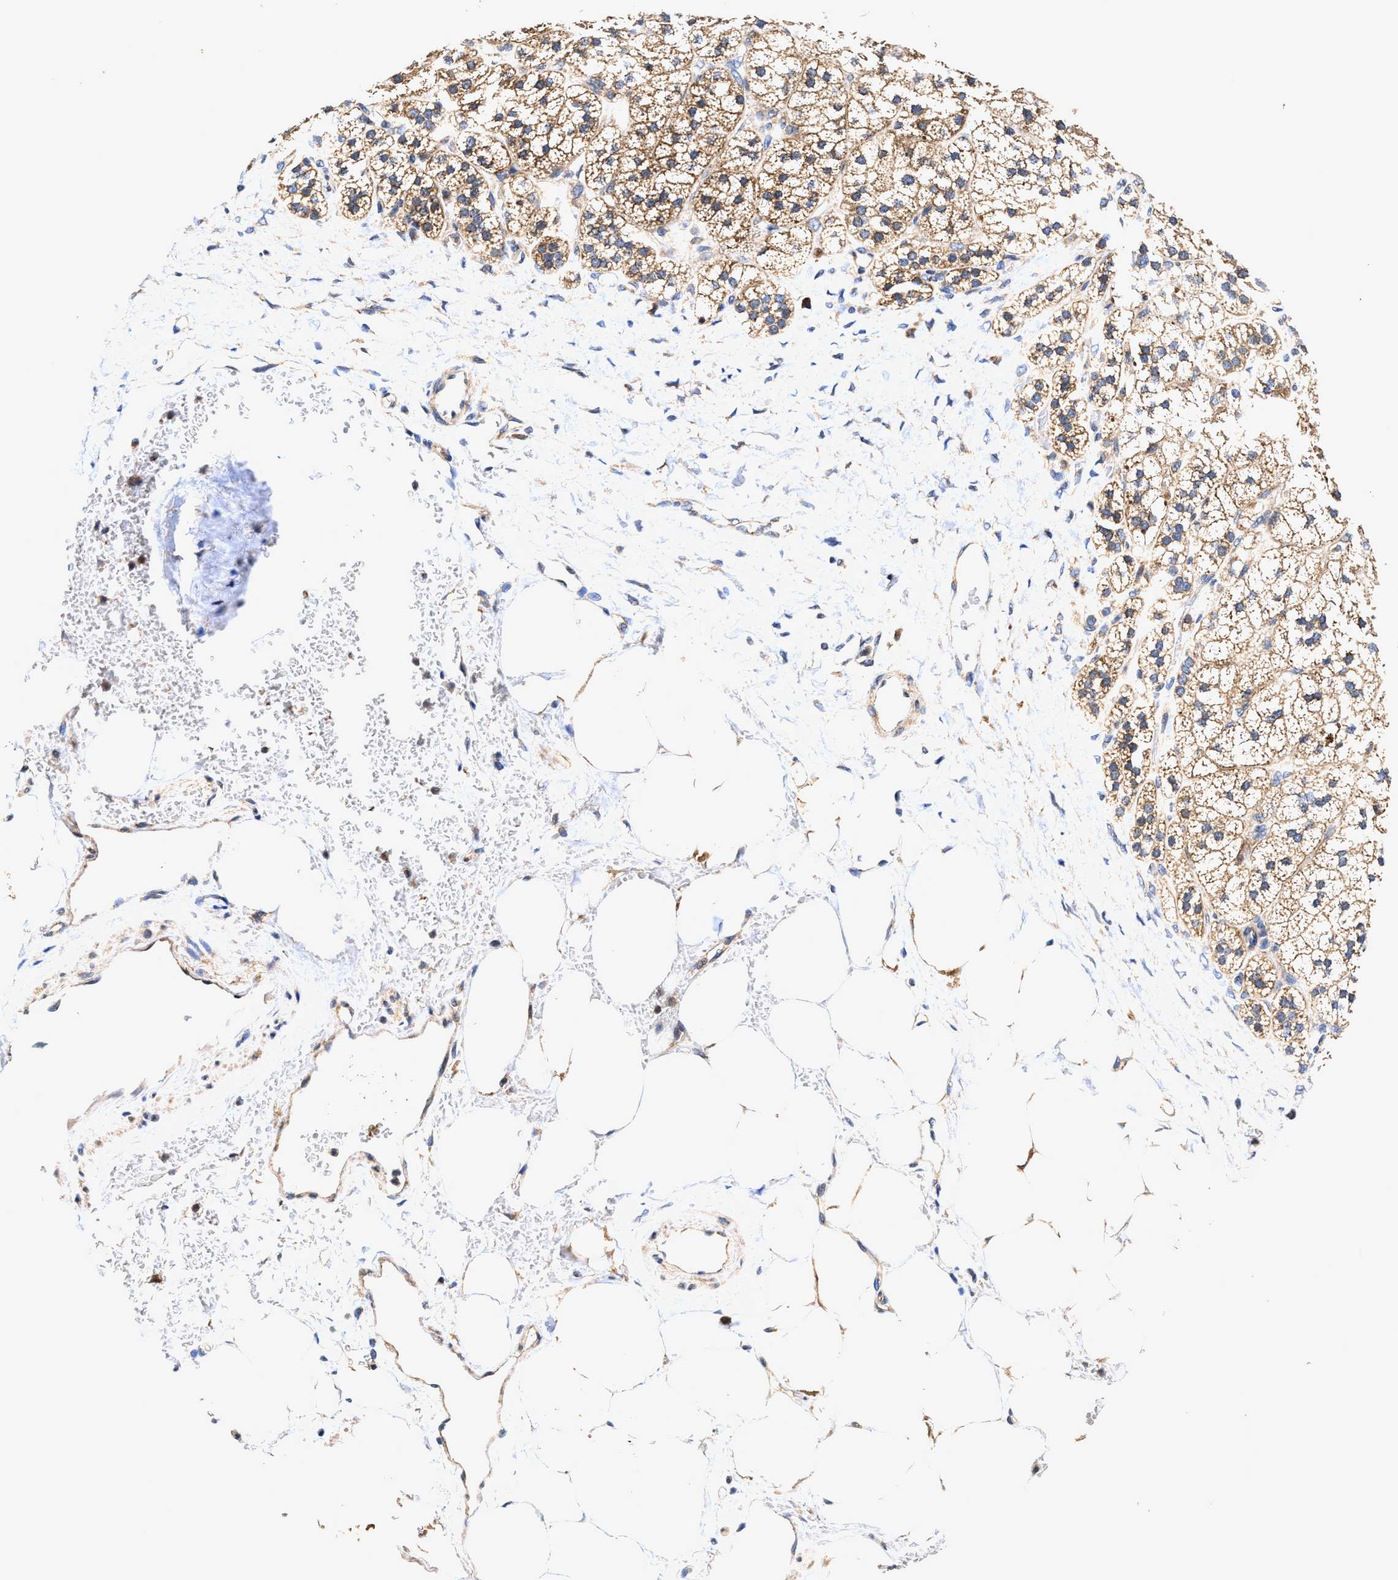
{"staining": {"intensity": "moderate", "quantity": ">75%", "location": "cytoplasmic/membranous"}, "tissue": "adrenal gland", "cell_type": "Glandular cells", "image_type": "normal", "snomed": [{"axis": "morphology", "description": "Normal tissue, NOS"}, {"axis": "topography", "description": "Adrenal gland"}], "caption": "Immunohistochemistry (IHC) (DAB) staining of benign human adrenal gland shows moderate cytoplasmic/membranous protein staining in approximately >75% of glandular cells. (IHC, brightfield microscopy, high magnification).", "gene": "EFNA4", "patient": {"sex": "male", "age": 56}}